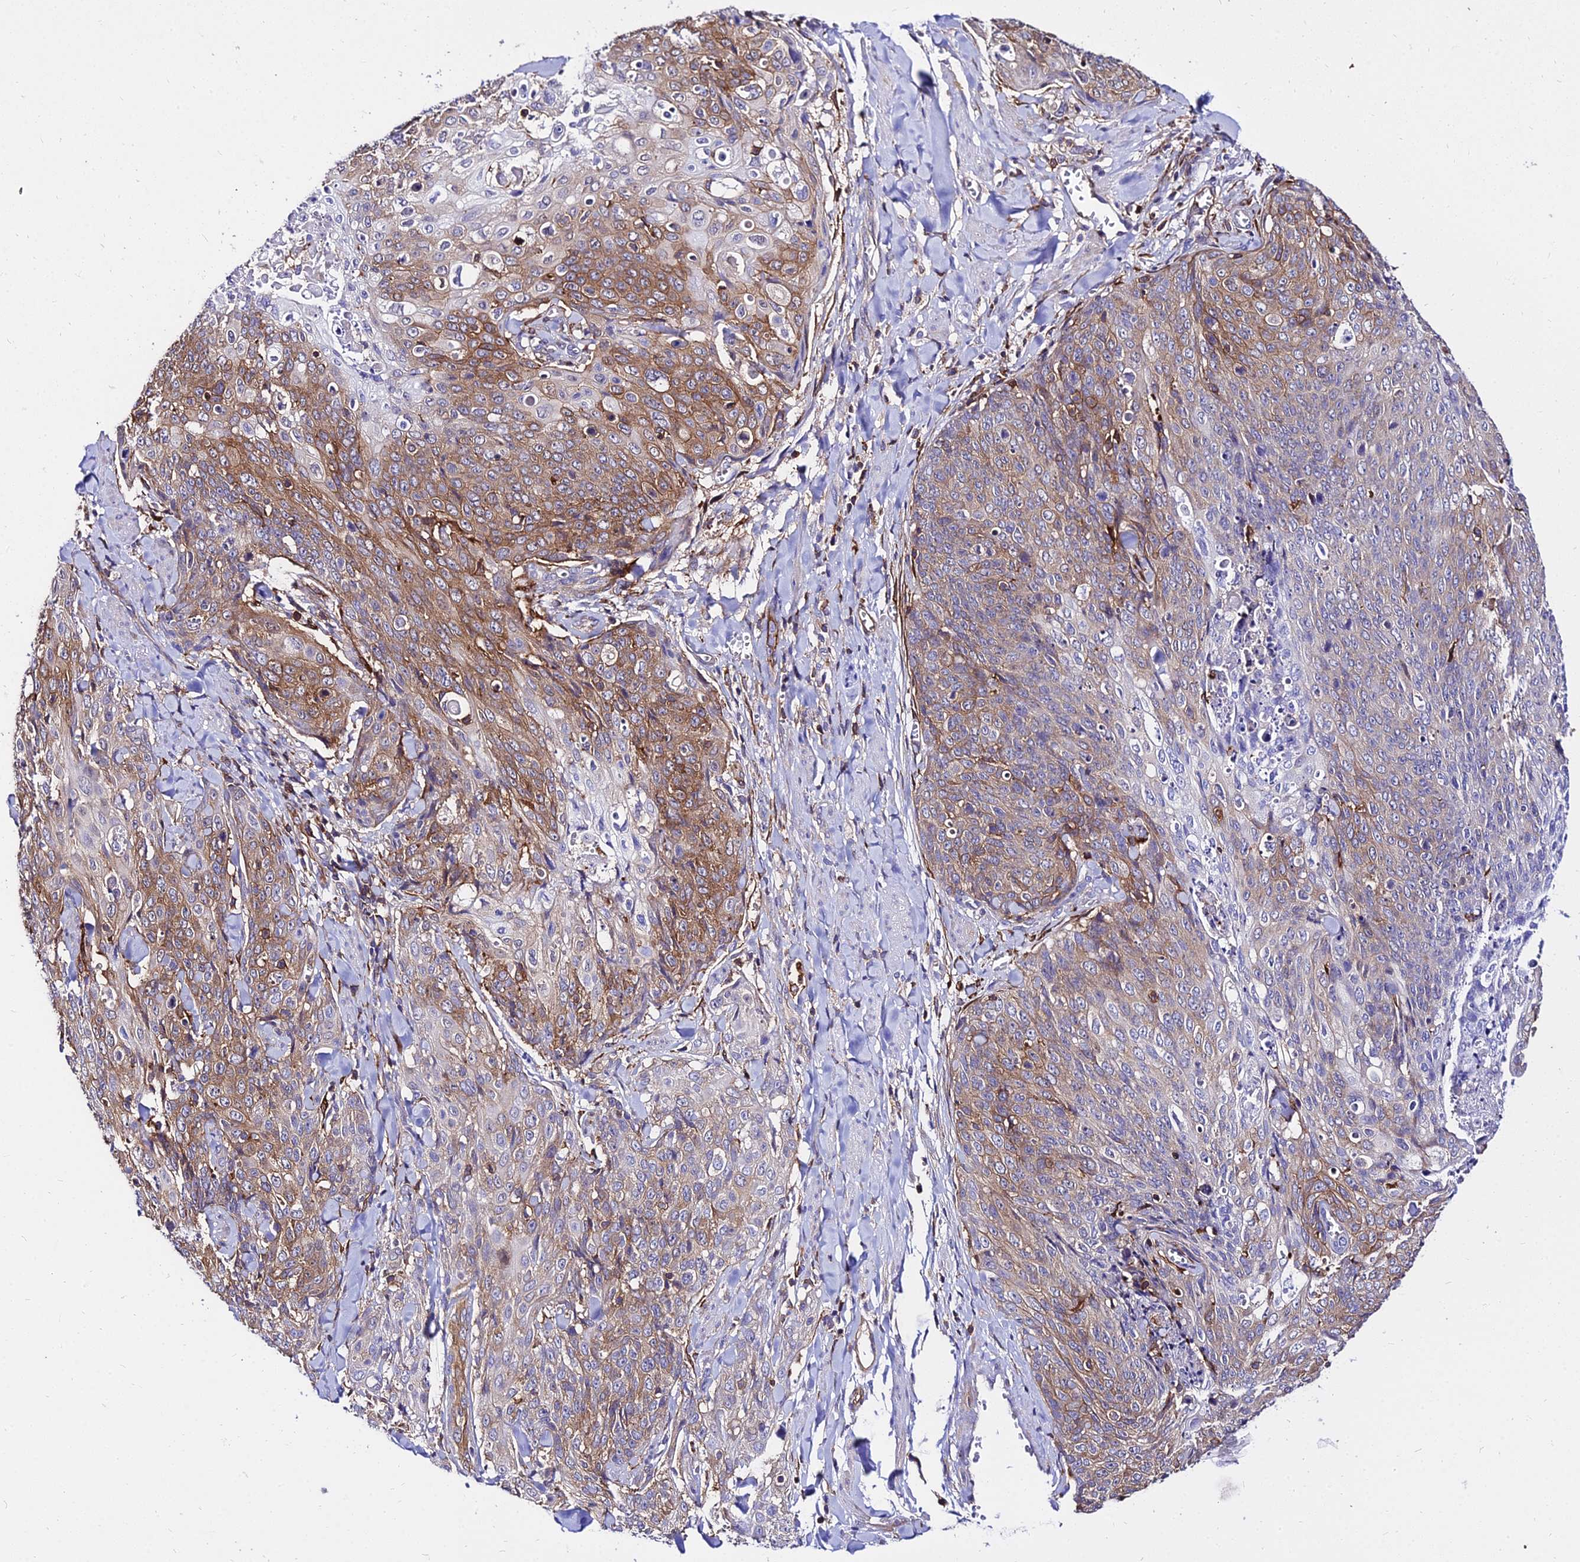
{"staining": {"intensity": "moderate", "quantity": "25%-75%", "location": "cytoplasmic/membranous"}, "tissue": "skin cancer", "cell_type": "Tumor cells", "image_type": "cancer", "snomed": [{"axis": "morphology", "description": "Squamous cell carcinoma, NOS"}, {"axis": "topography", "description": "Skin"}, {"axis": "topography", "description": "Vulva"}], "caption": "Skin cancer (squamous cell carcinoma) stained for a protein (brown) exhibits moderate cytoplasmic/membranous positive positivity in about 25%-75% of tumor cells.", "gene": "CSRP1", "patient": {"sex": "female", "age": 85}}